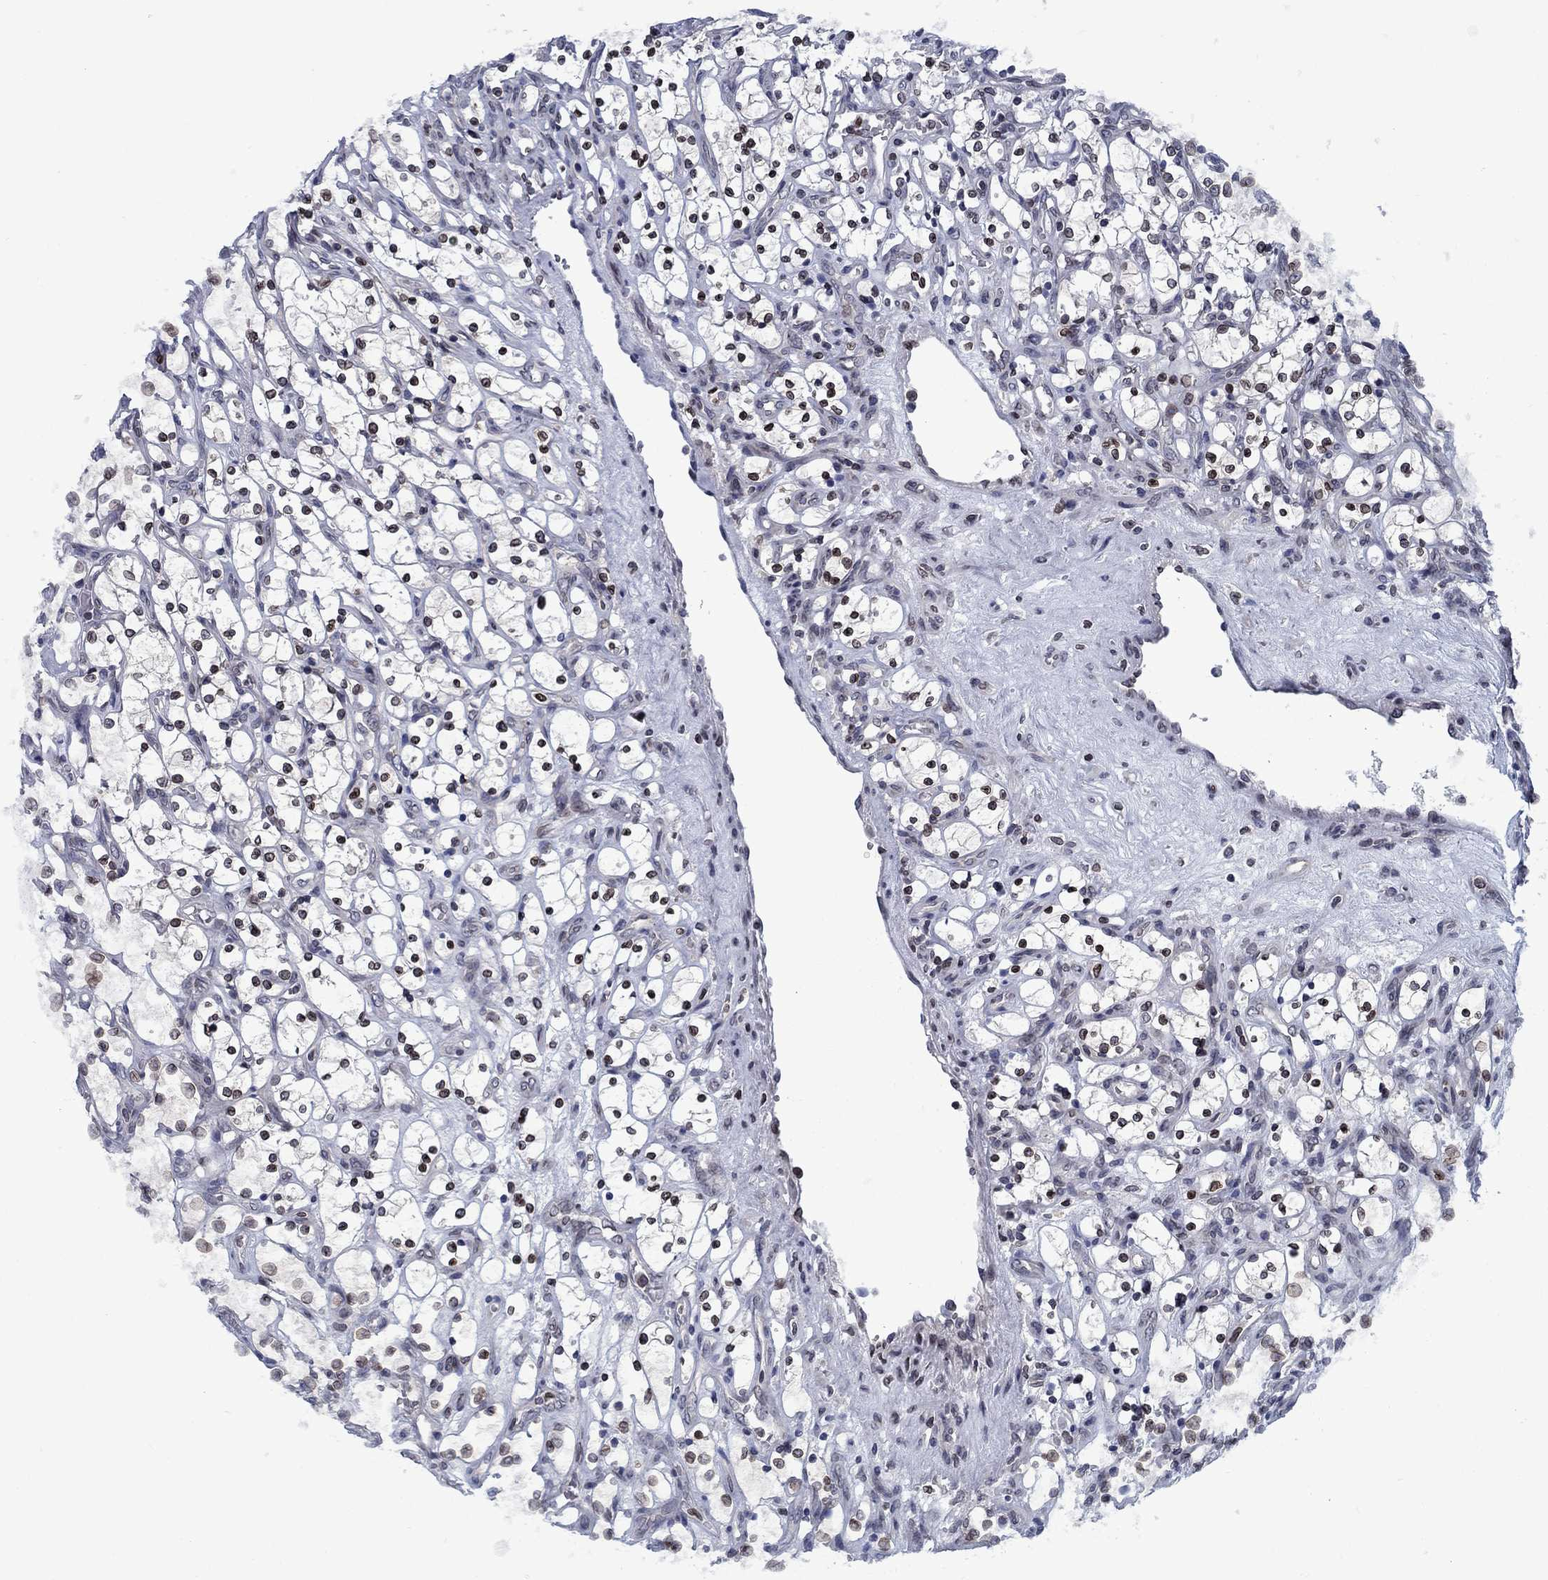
{"staining": {"intensity": "moderate", "quantity": "25%-75%", "location": "nuclear"}, "tissue": "renal cancer", "cell_type": "Tumor cells", "image_type": "cancer", "snomed": [{"axis": "morphology", "description": "Adenocarcinoma, NOS"}, {"axis": "topography", "description": "Kidney"}], "caption": "The micrograph displays a brown stain indicating the presence of a protein in the nuclear of tumor cells in renal cancer (adenocarcinoma).", "gene": "SLA", "patient": {"sex": "female", "age": 69}}